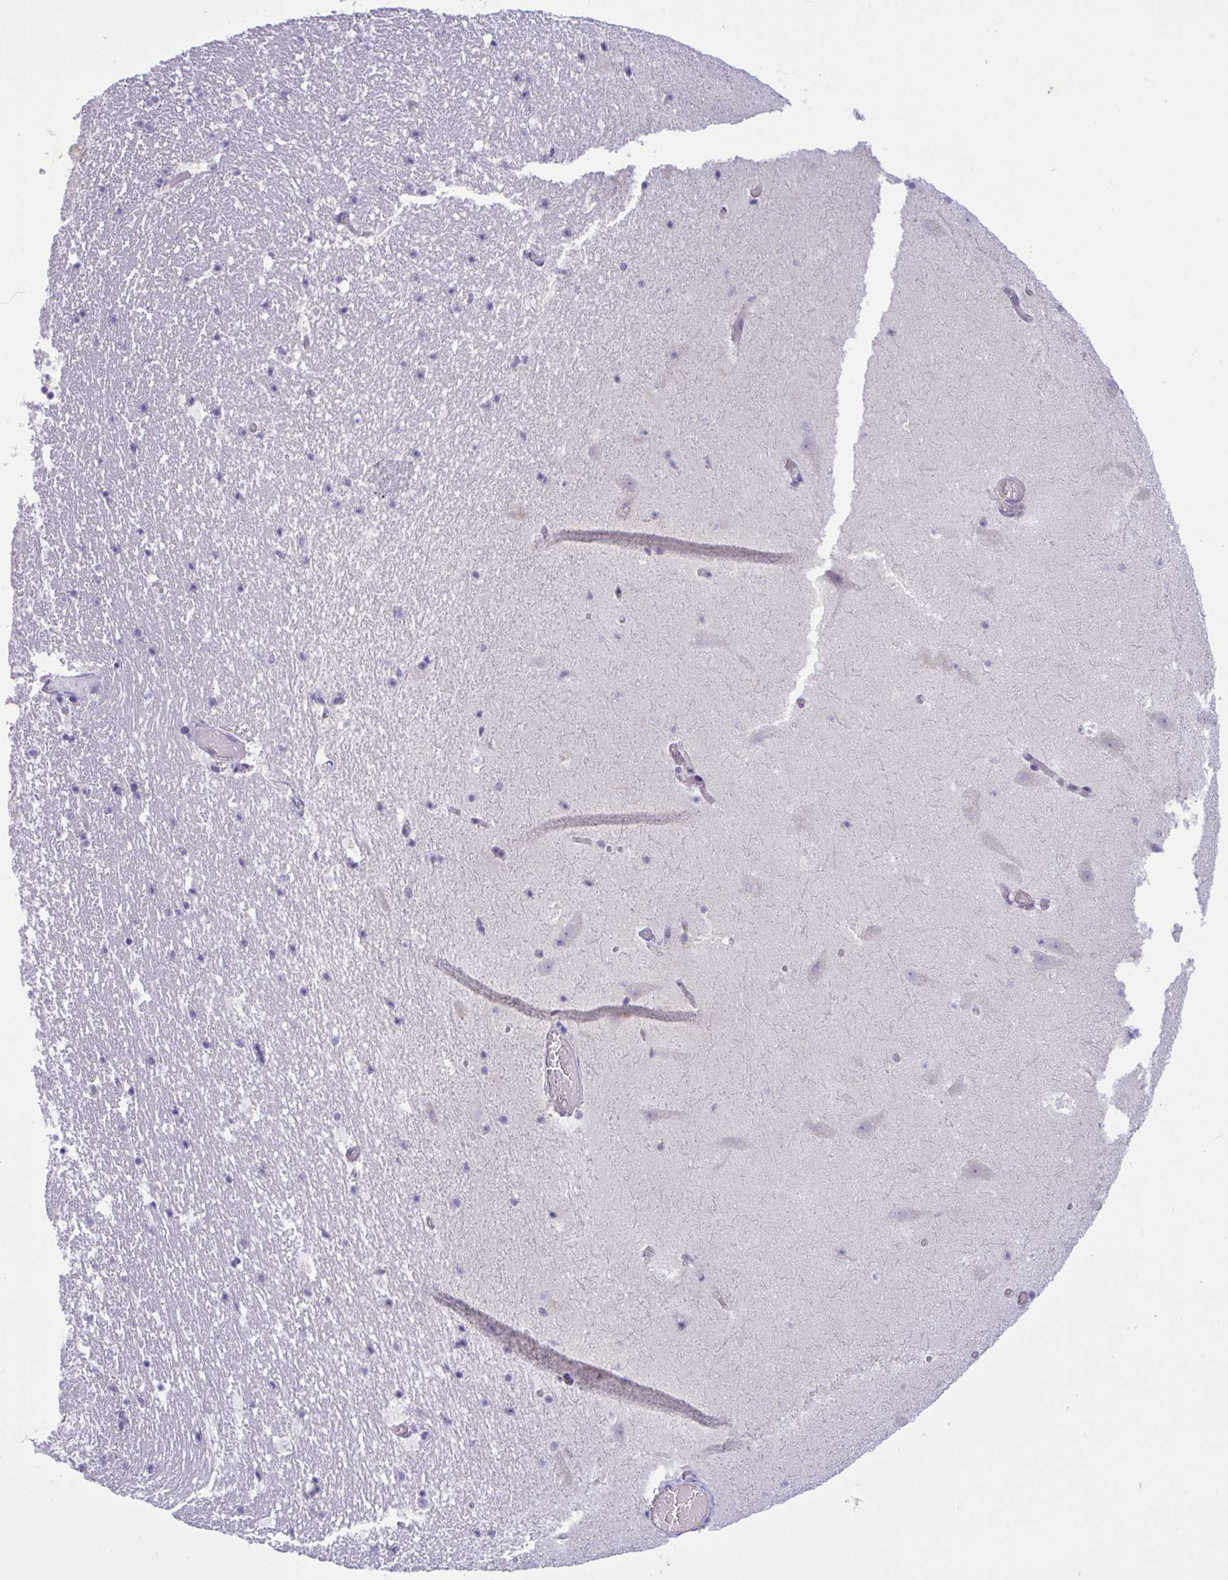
{"staining": {"intensity": "negative", "quantity": "none", "location": "none"}, "tissue": "hippocampus", "cell_type": "Glial cells", "image_type": "normal", "snomed": [{"axis": "morphology", "description": "Normal tissue, NOS"}, {"axis": "topography", "description": "Hippocampus"}], "caption": "Glial cells are negative for brown protein staining in normal hippocampus.", "gene": "OXLD1", "patient": {"sex": "female", "age": 42}}